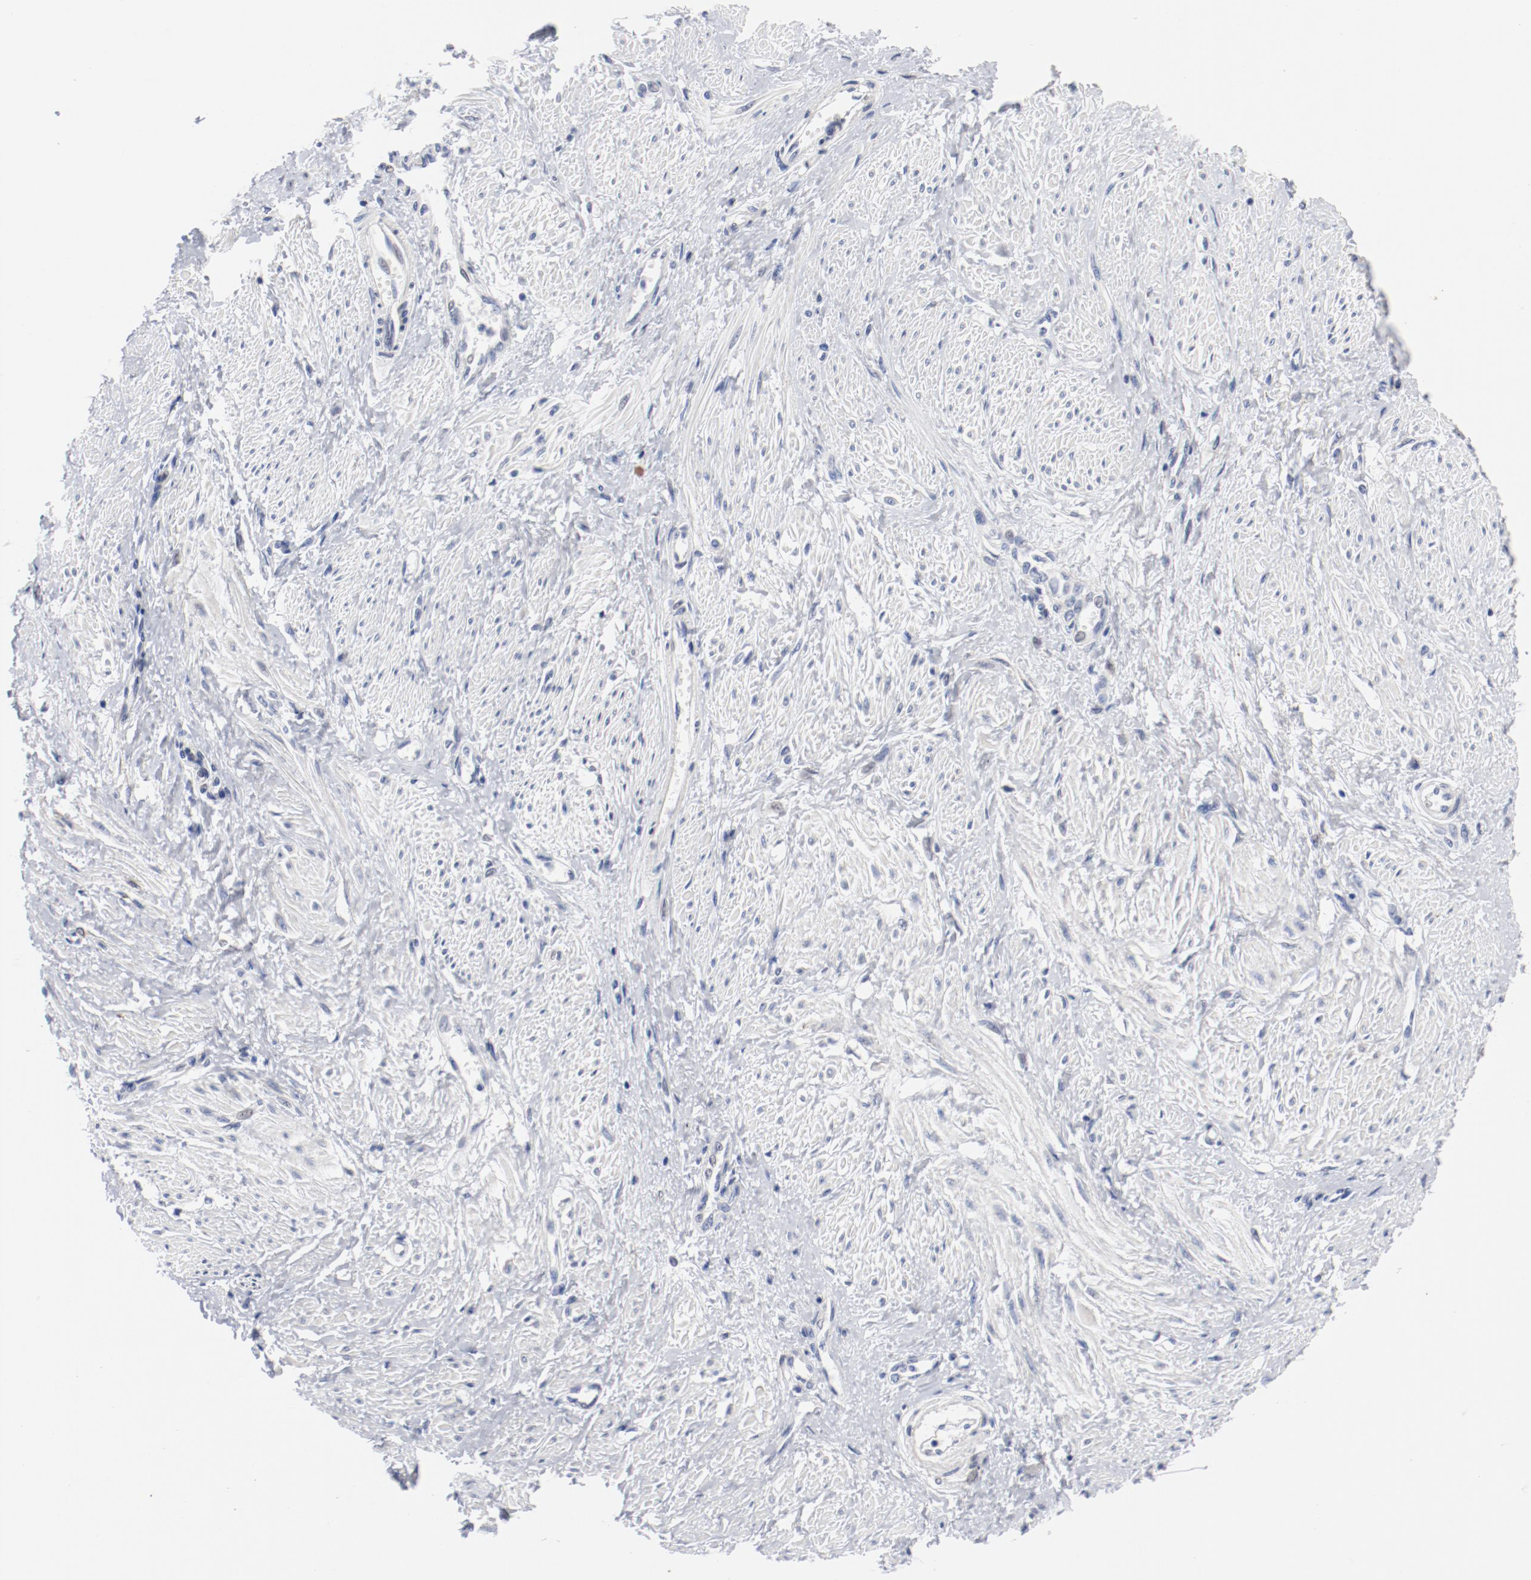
{"staining": {"intensity": "negative", "quantity": "none", "location": "none"}, "tissue": "smooth muscle", "cell_type": "Smooth muscle cells", "image_type": "normal", "snomed": [{"axis": "morphology", "description": "Normal tissue, NOS"}, {"axis": "topography", "description": "Smooth muscle"}, {"axis": "topography", "description": "Uterus"}], "caption": "Immunohistochemical staining of normal smooth muscle demonstrates no significant staining in smooth muscle cells. Nuclei are stained in blue.", "gene": "GPR143", "patient": {"sex": "female", "age": 39}}